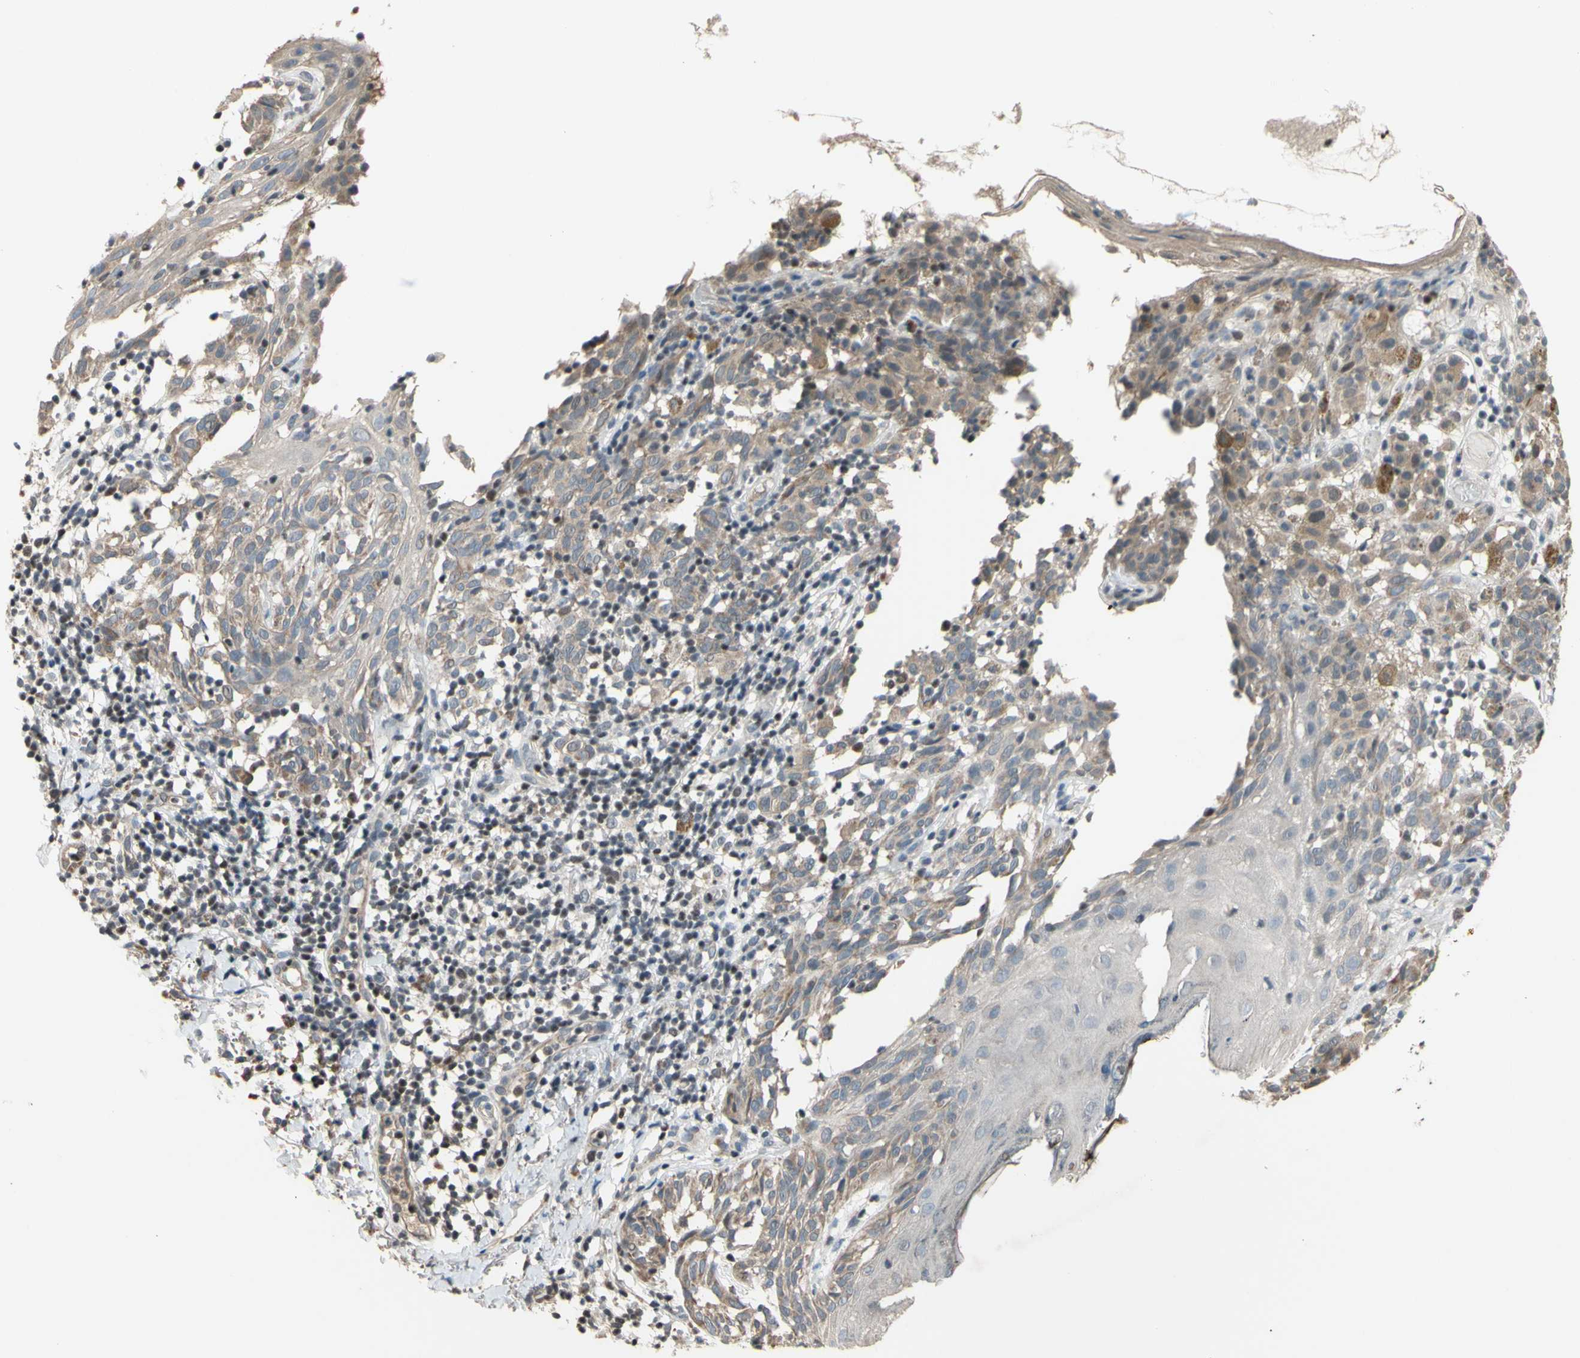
{"staining": {"intensity": "weak", "quantity": ">75%", "location": "cytoplasmic/membranous"}, "tissue": "melanoma", "cell_type": "Tumor cells", "image_type": "cancer", "snomed": [{"axis": "morphology", "description": "Malignant melanoma, NOS"}, {"axis": "topography", "description": "Skin"}], "caption": "Weak cytoplasmic/membranous expression is identified in about >75% of tumor cells in malignant melanoma. Nuclei are stained in blue.", "gene": "SP4", "patient": {"sex": "female", "age": 46}}